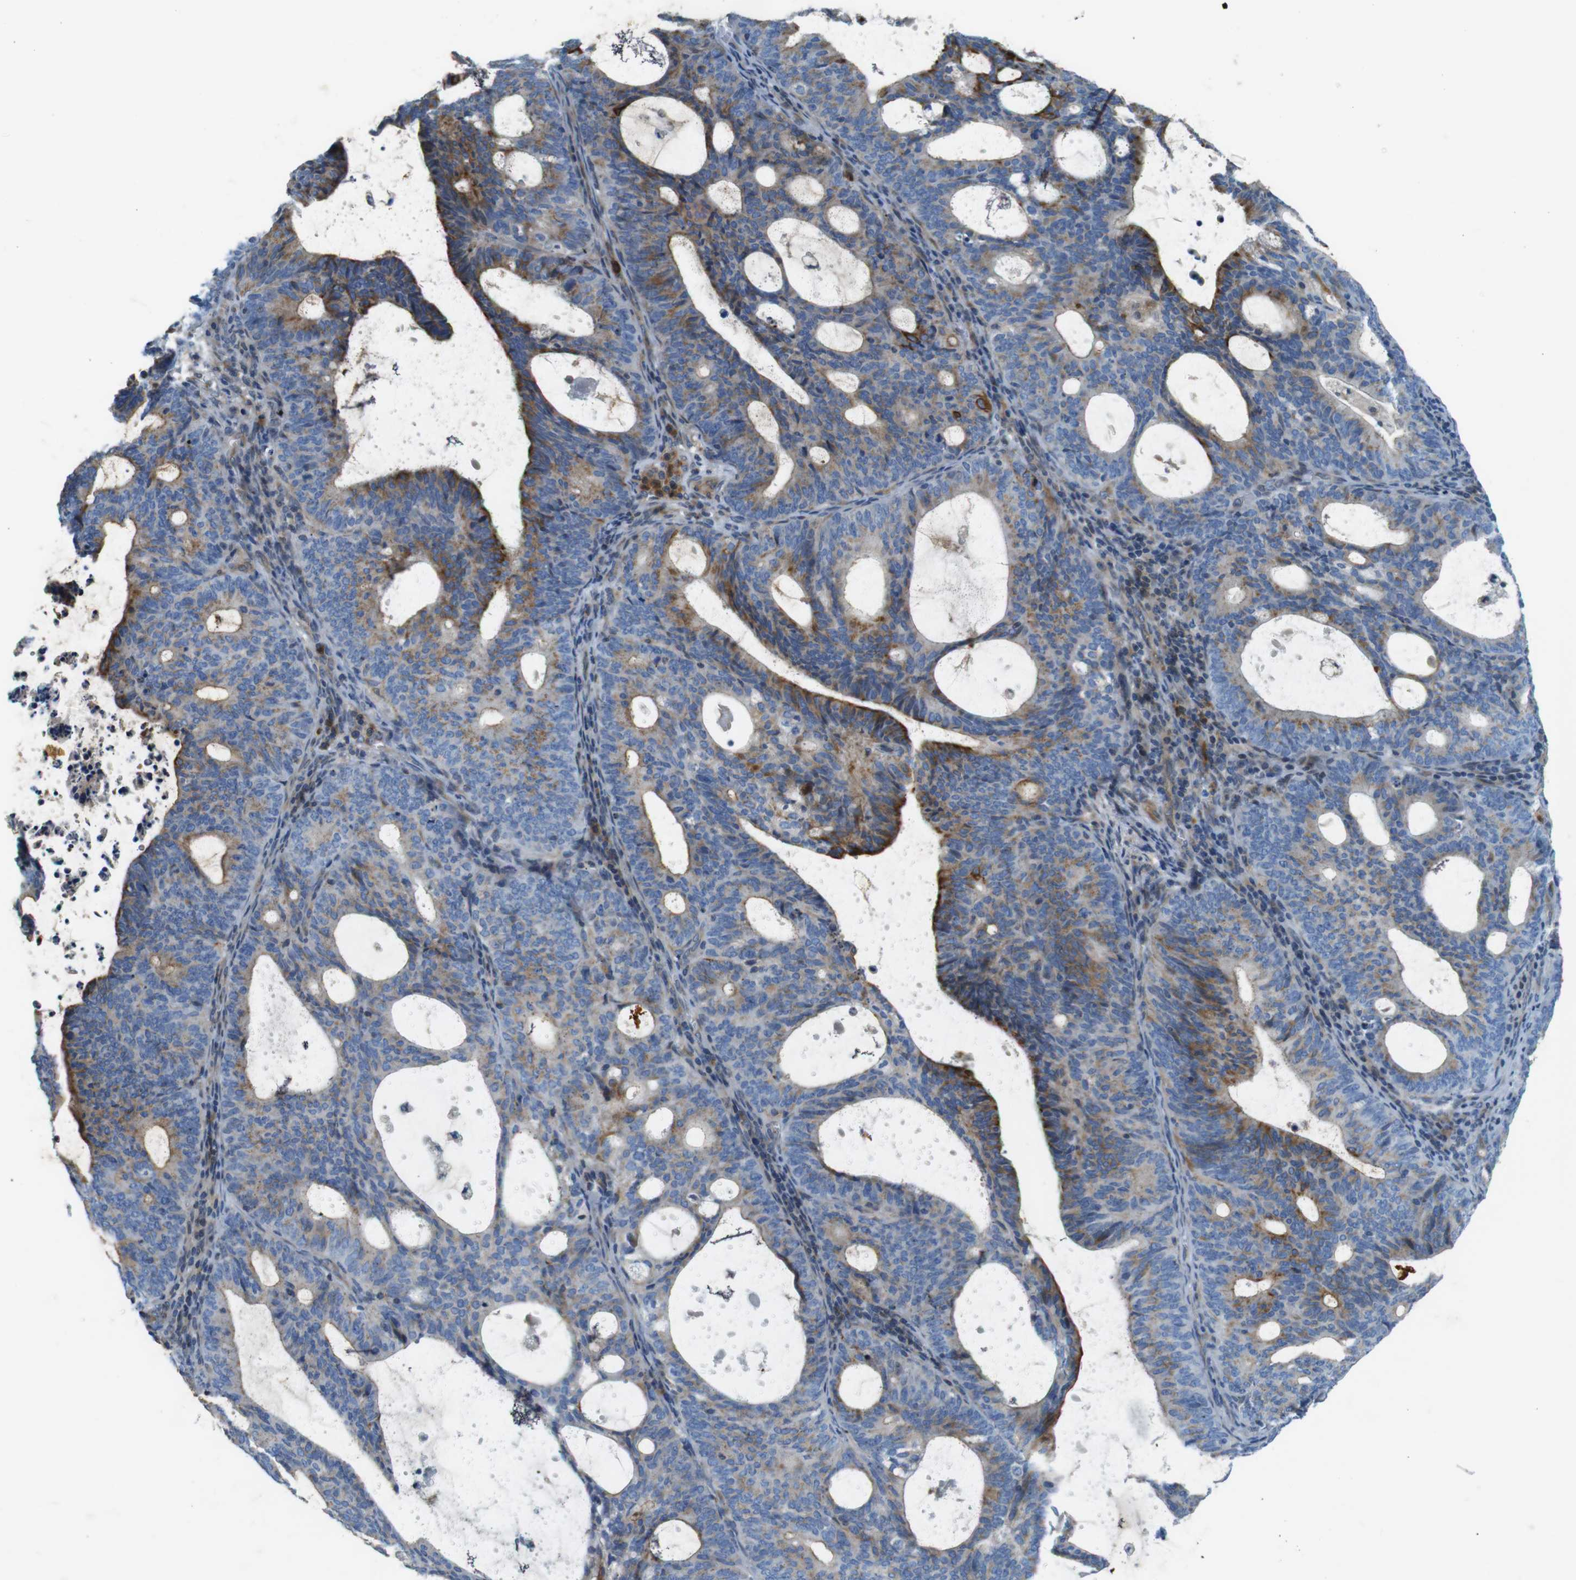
{"staining": {"intensity": "moderate", "quantity": "25%-75%", "location": "cytoplasmic/membranous"}, "tissue": "endometrial cancer", "cell_type": "Tumor cells", "image_type": "cancer", "snomed": [{"axis": "morphology", "description": "Adenocarcinoma, NOS"}, {"axis": "topography", "description": "Uterus"}], "caption": "DAB (3,3'-diaminobenzidine) immunohistochemical staining of human endometrial adenocarcinoma demonstrates moderate cytoplasmic/membranous protein expression in about 25%-75% of tumor cells. (DAB (3,3'-diaminobenzidine) IHC, brown staining for protein, blue staining for nuclei).", "gene": "ZDHHC3", "patient": {"sex": "female", "age": 83}}